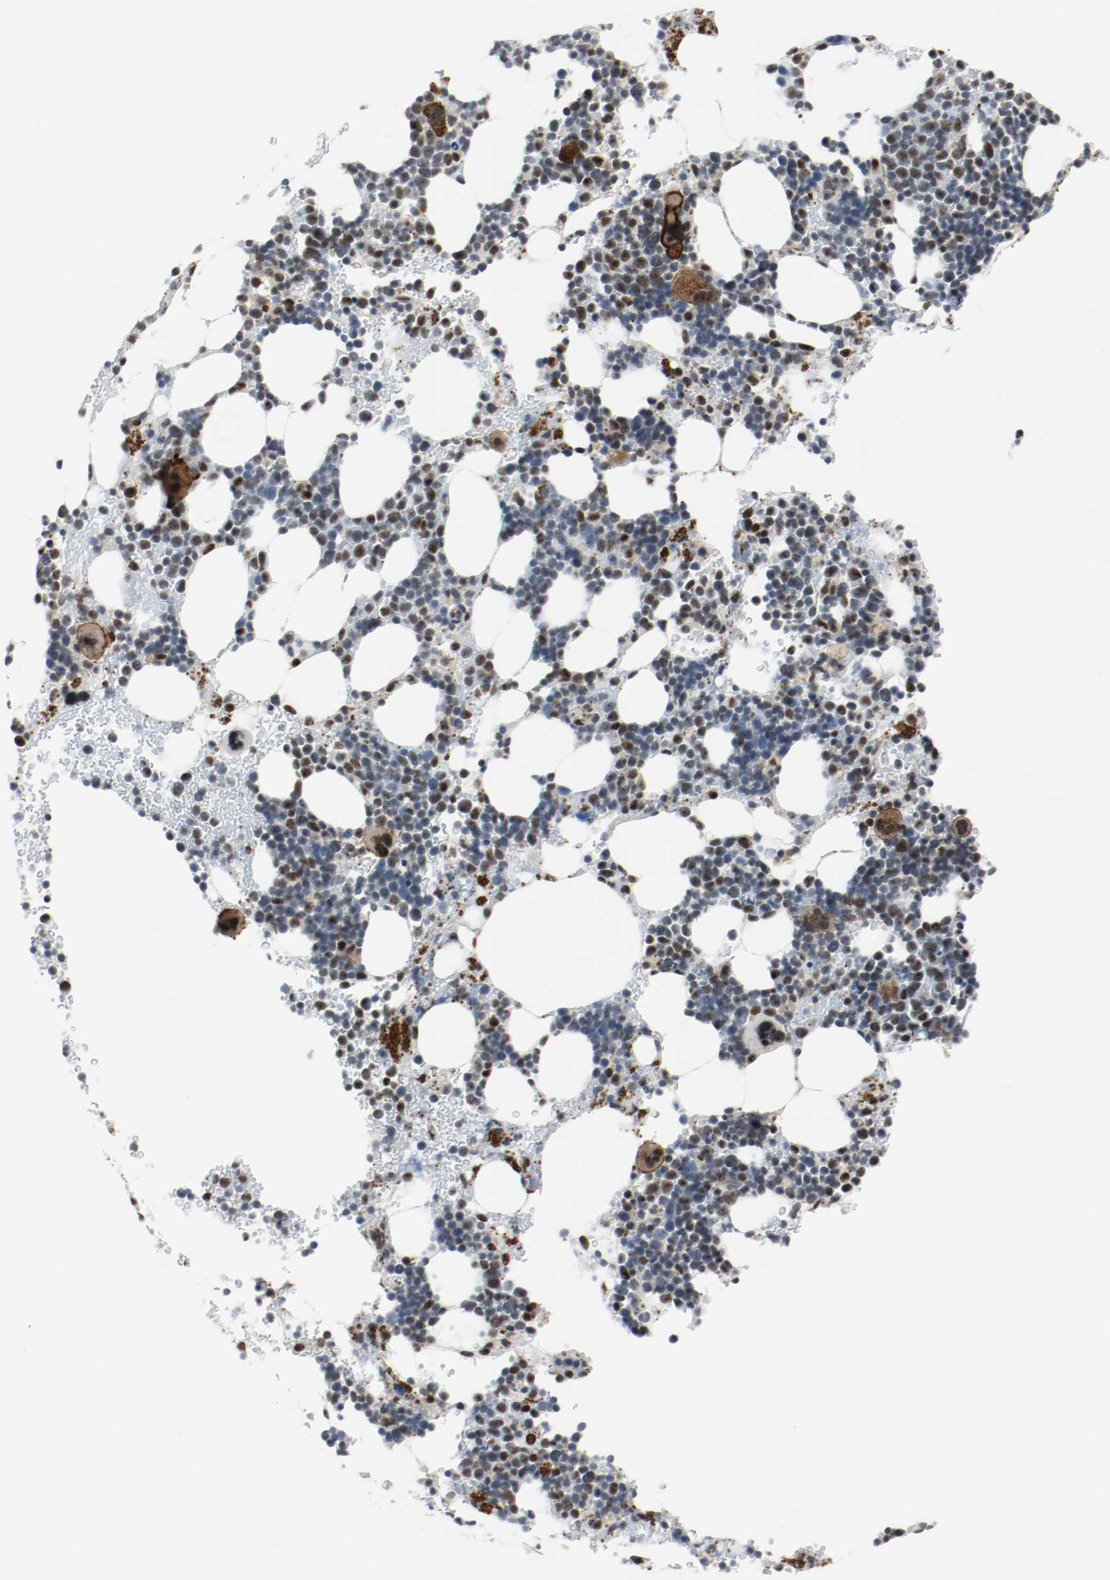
{"staining": {"intensity": "moderate", "quantity": "<25%", "location": "nuclear"}, "tissue": "bone marrow", "cell_type": "Hematopoietic cells", "image_type": "normal", "snomed": [{"axis": "morphology", "description": "Normal tissue, NOS"}, {"axis": "topography", "description": "Bone marrow"}], "caption": "This is a photomicrograph of immunohistochemistry (IHC) staining of benign bone marrow, which shows moderate staining in the nuclear of hematopoietic cells.", "gene": "ASH1L", "patient": {"sex": "male", "age": 17}}